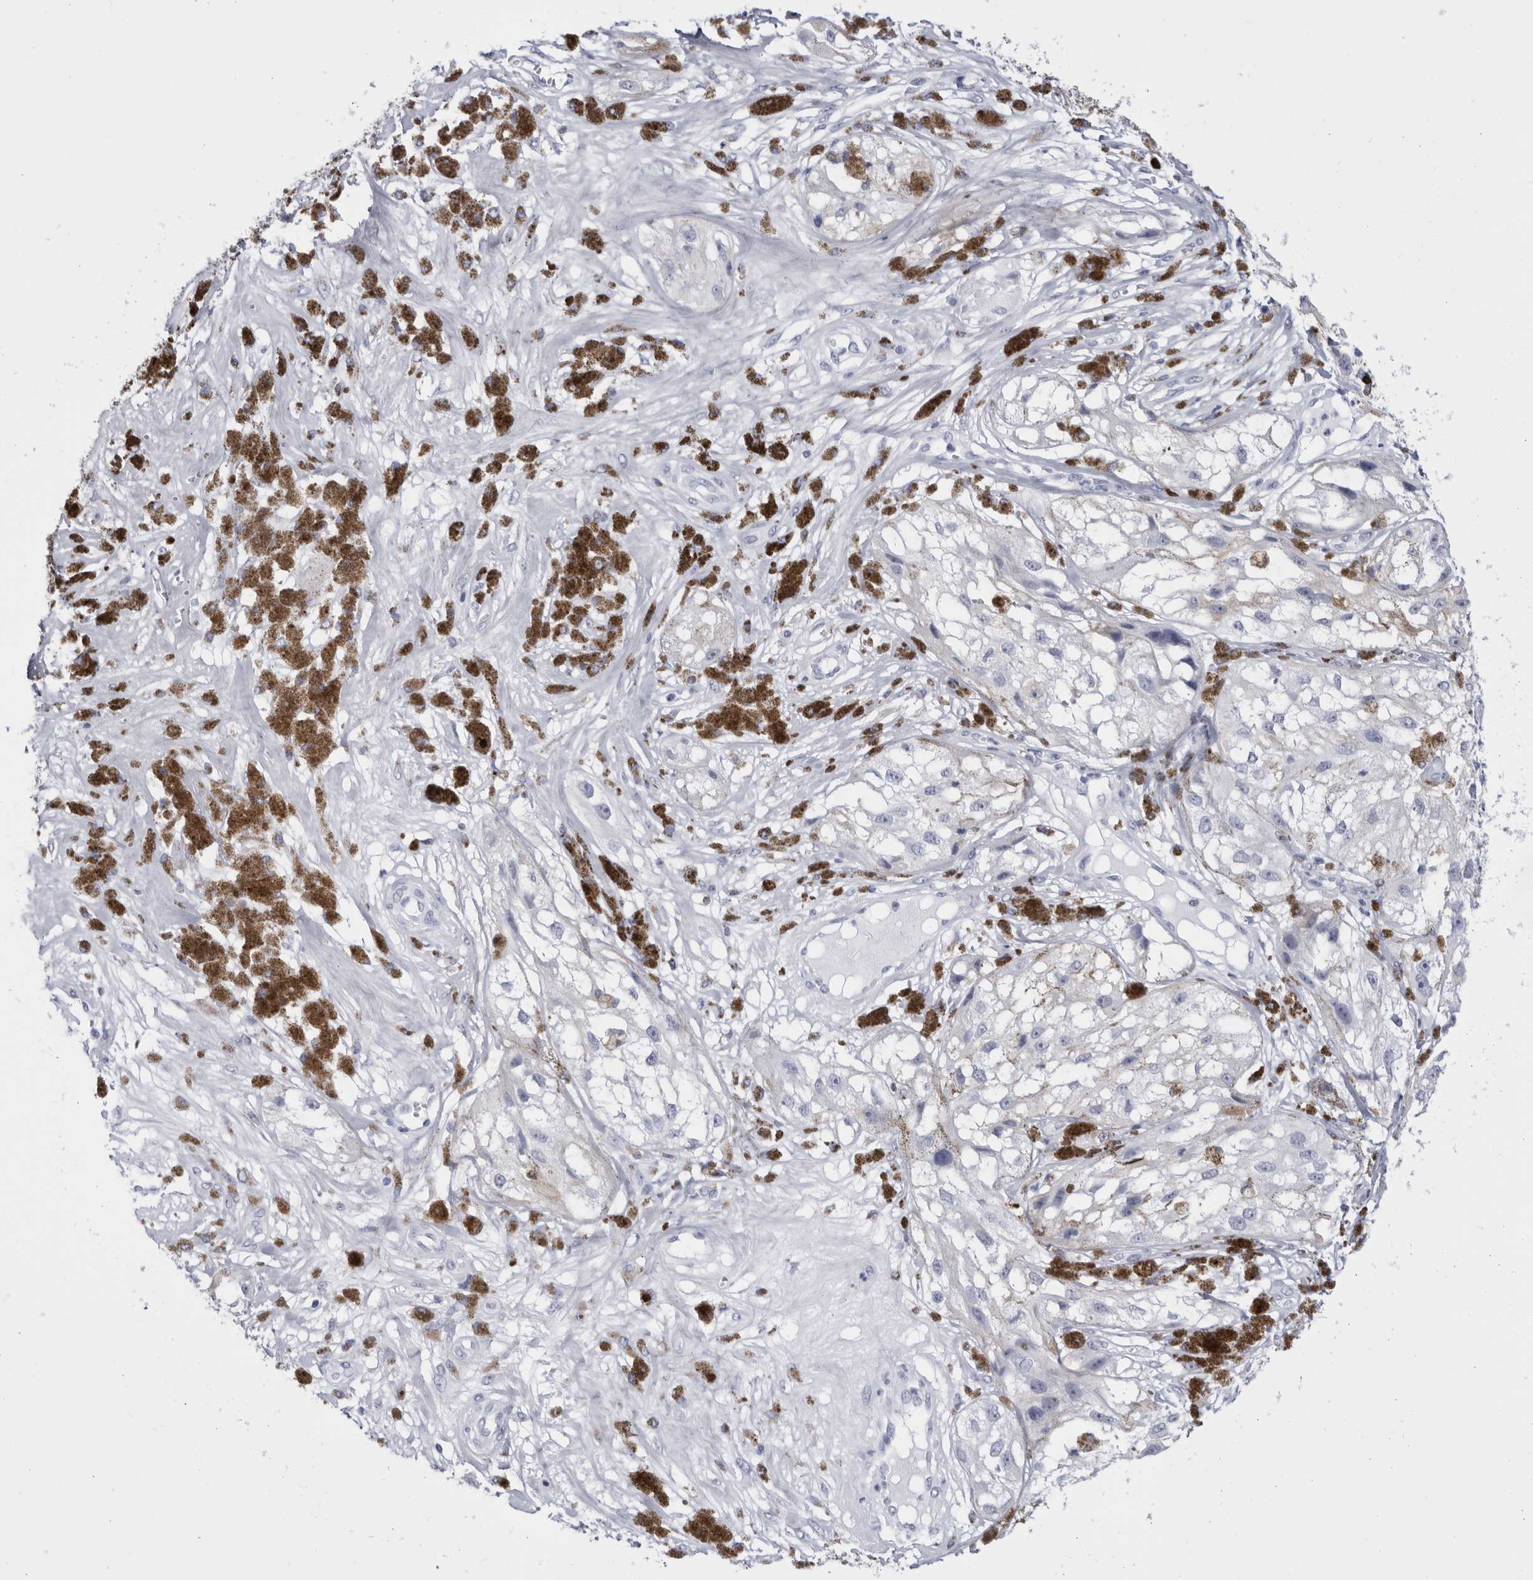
{"staining": {"intensity": "negative", "quantity": "none", "location": "none"}, "tissue": "melanoma", "cell_type": "Tumor cells", "image_type": "cancer", "snomed": [{"axis": "morphology", "description": "Malignant melanoma, NOS"}, {"axis": "topography", "description": "Skin"}], "caption": "Human malignant melanoma stained for a protein using immunohistochemistry demonstrates no staining in tumor cells.", "gene": "CCDC181", "patient": {"sex": "male", "age": 88}}